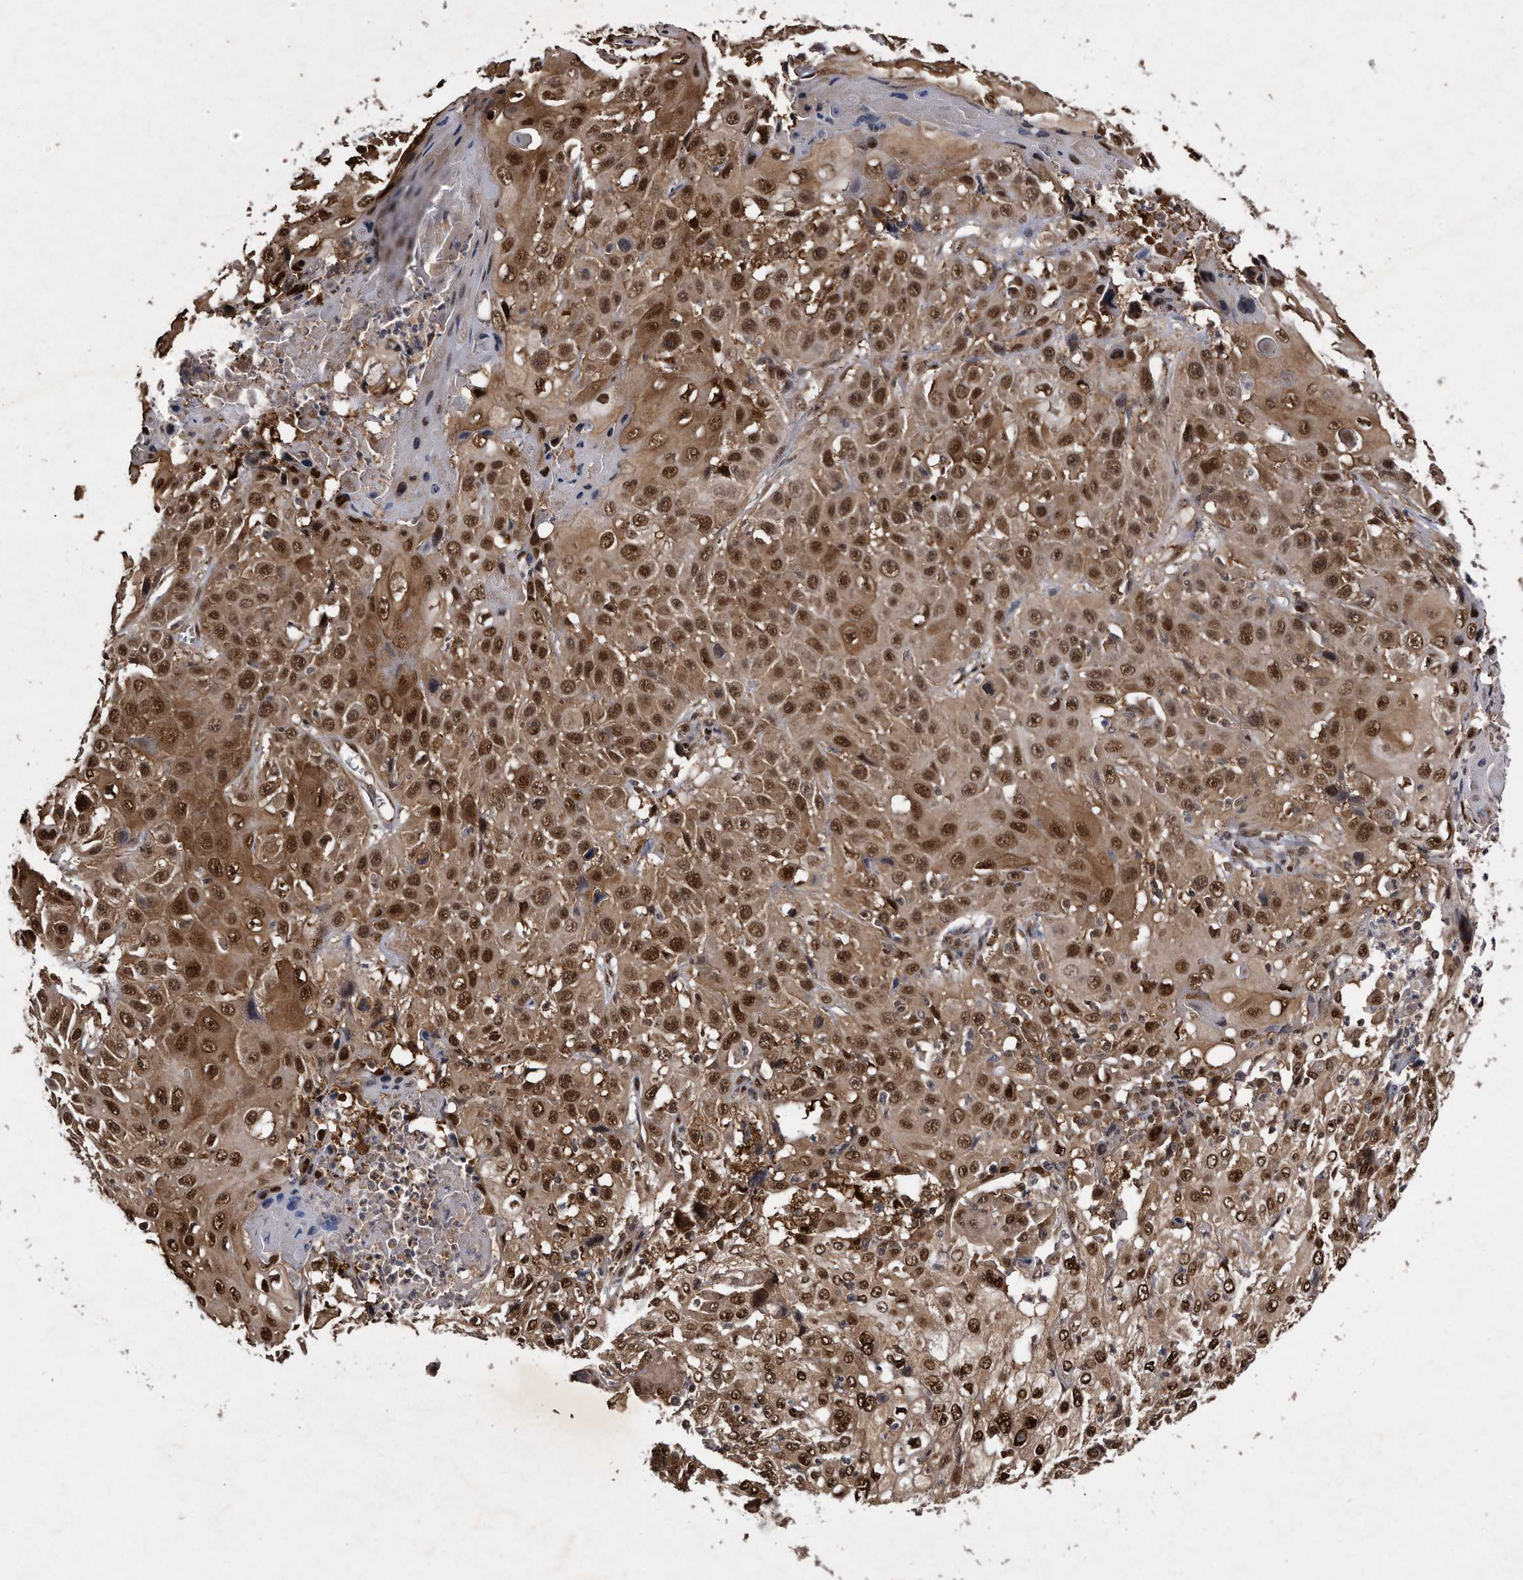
{"staining": {"intensity": "moderate", "quantity": ">75%", "location": "cytoplasmic/membranous,nuclear"}, "tissue": "cervical cancer", "cell_type": "Tumor cells", "image_type": "cancer", "snomed": [{"axis": "morphology", "description": "Squamous cell carcinoma, NOS"}, {"axis": "topography", "description": "Cervix"}], "caption": "Moderate cytoplasmic/membranous and nuclear staining is appreciated in about >75% of tumor cells in cervical squamous cell carcinoma. Nuclei are stained in blue.", "gene": "RAD23B", "patient": {"sex": "female", "age": 39}}